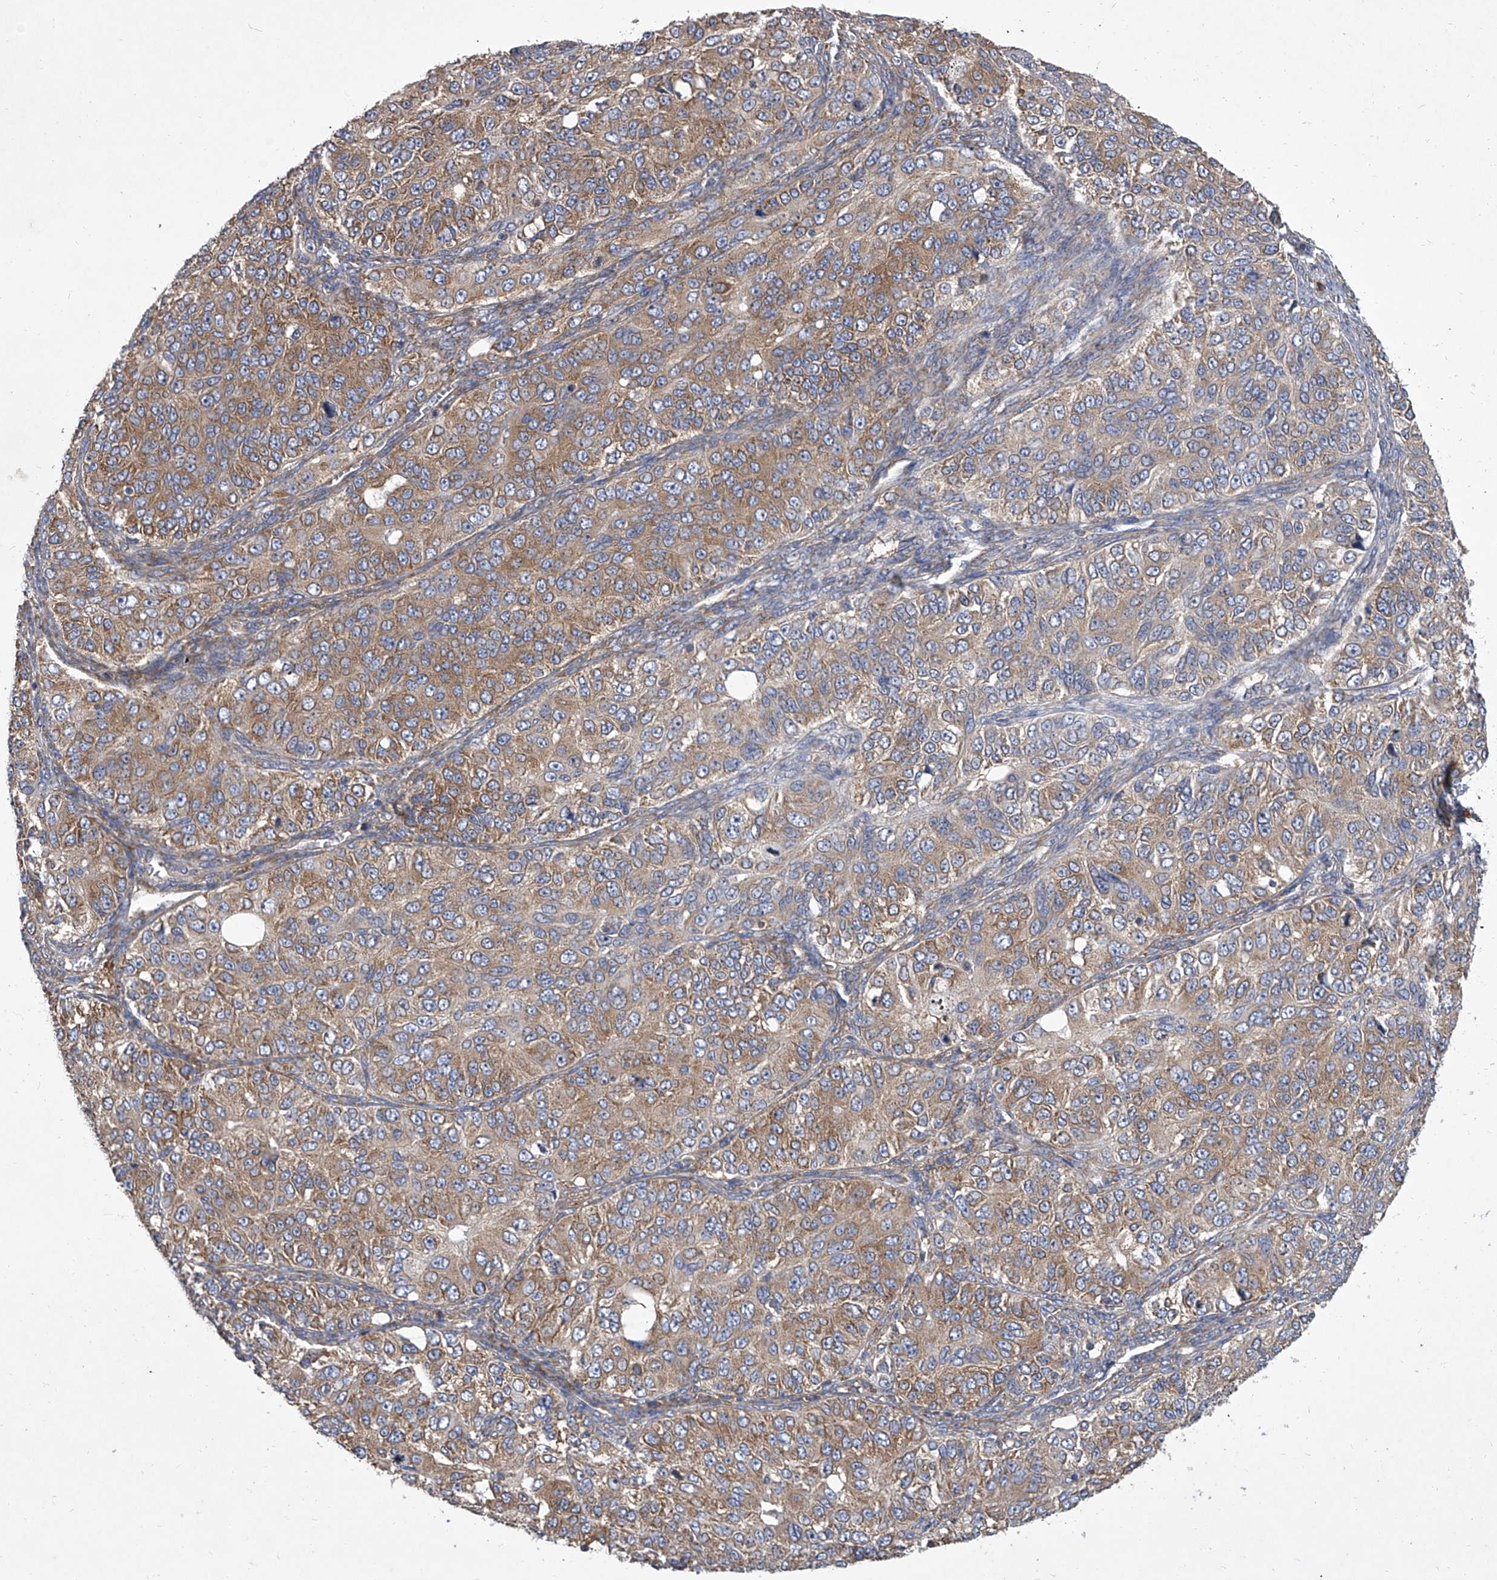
{"staining": {"intensity": "weak", "quantity": ">75%", "location": "cytoplasmic/membranous"}, "tissue": "ovarian cancer", "cell_type": "Tumor cells", "image_type": "cancer", "snomed": [{"axis": "morphology", "description": "Carcinoma, endometroid"}, {"axis": "topography", "description": "Ovary"}], "caption": "IHC of human ovarian endometroid carcinoma demonstrates low levels of weak cytoplasmic/membranous expression in approximately >75% of tumor cells.", "gene": "EIF2S2", "patient": {"sex": "female", "age": 51}}